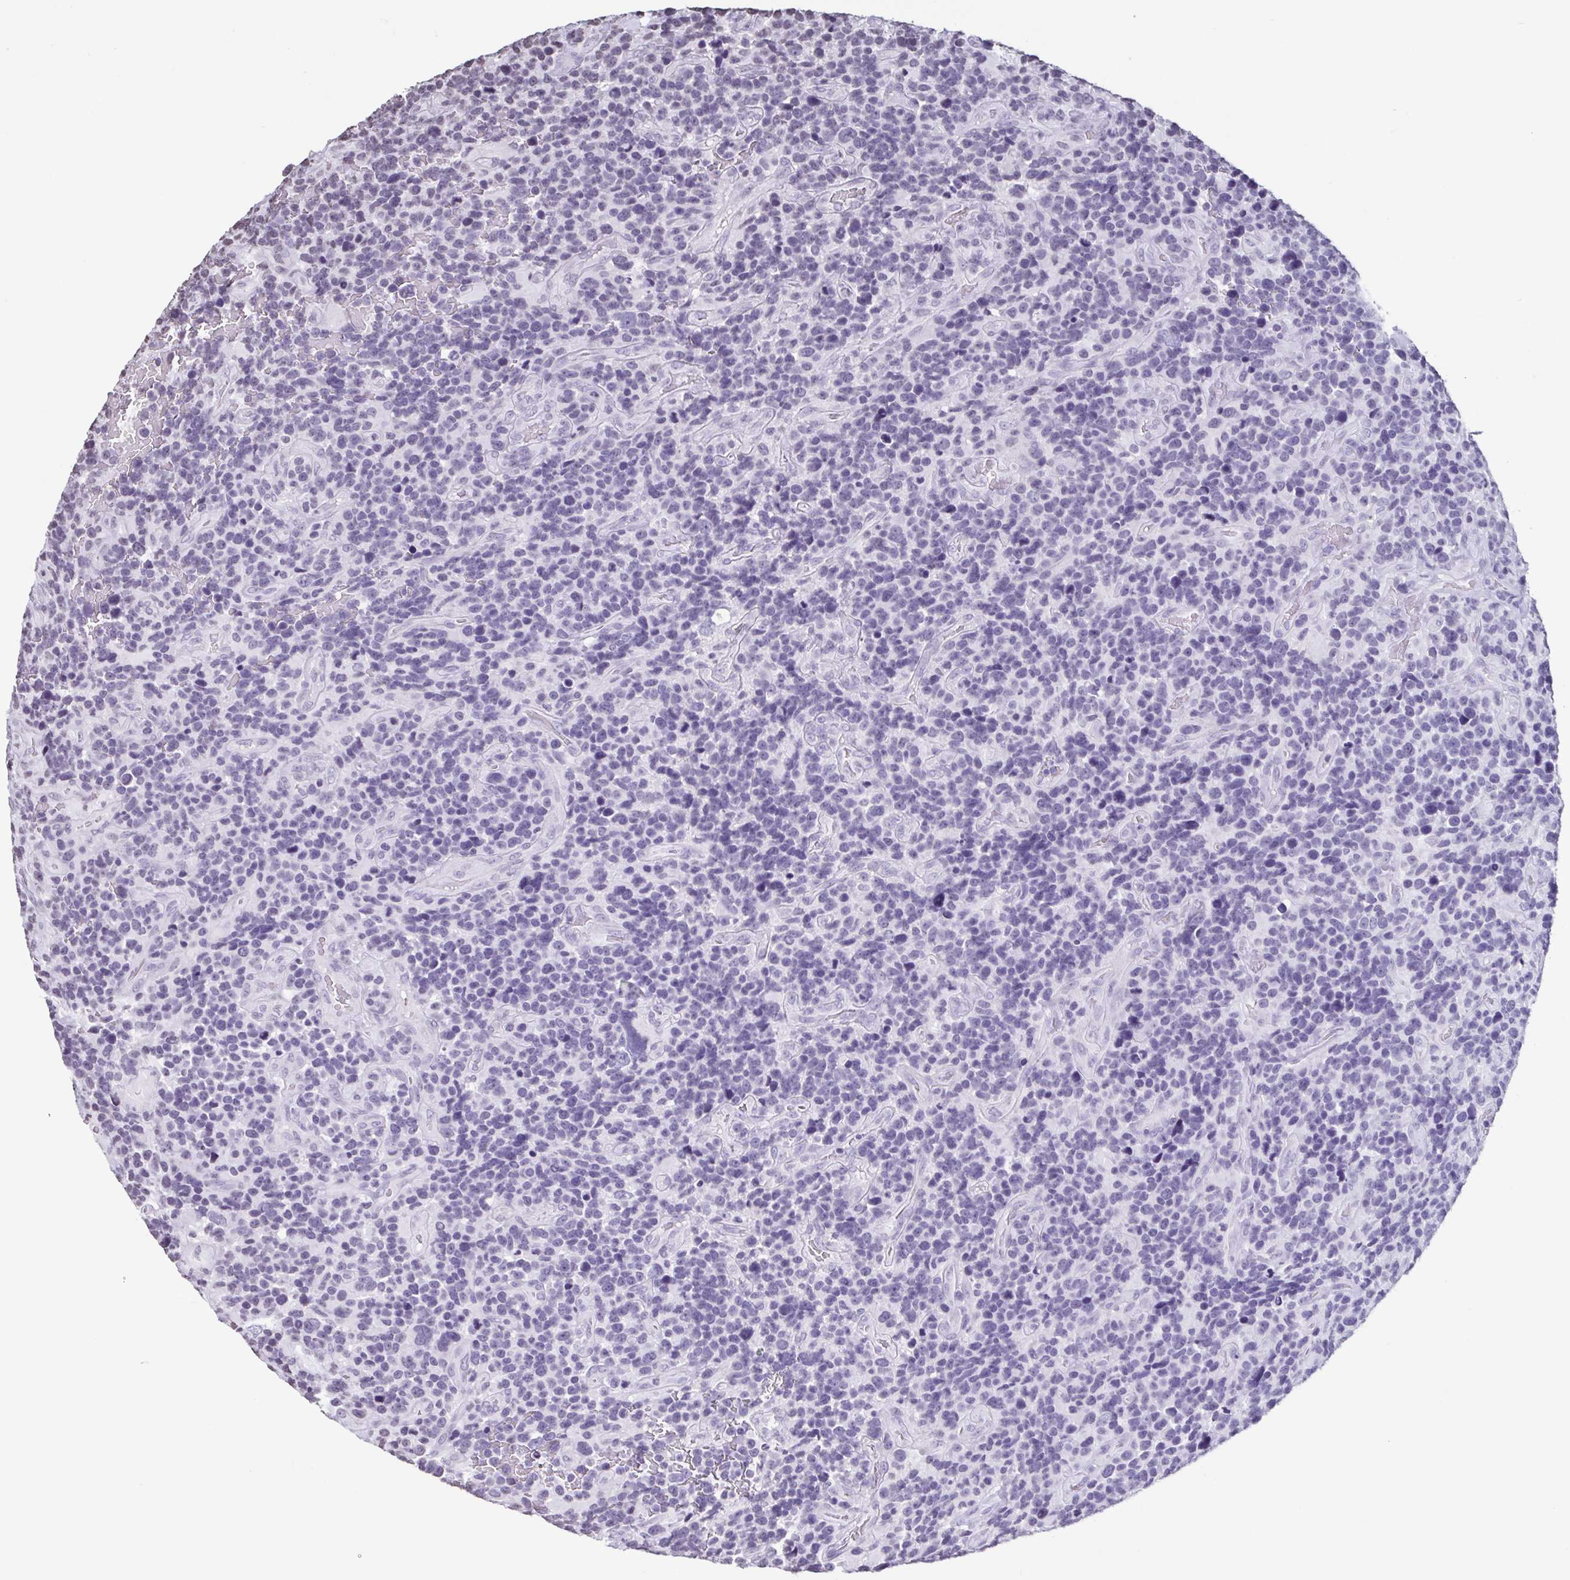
{"staining": {"intensity": "negative", "quantity": "none", "location": "none"}, "tissue": "glioma", "cell_type": "Tumor cells", "image_type": "cancer", "snomed": [{"axis": "morphology", "description": "Glioma, malignant, High grade"}, {"axis": "topography", "description": "Brain"}], "caption": "There is no significant expression in tumor cells of high-grade glioma (malignant). Brightfield microscopy of immunohistochemistry (IHC) stained with DAB (3,3'-diaminobenzidine) (brown) and hematoxylin (blue), captured at high magnification.", "gene": "VCY1B", "patient": {"sex": "male", "age": 33}}